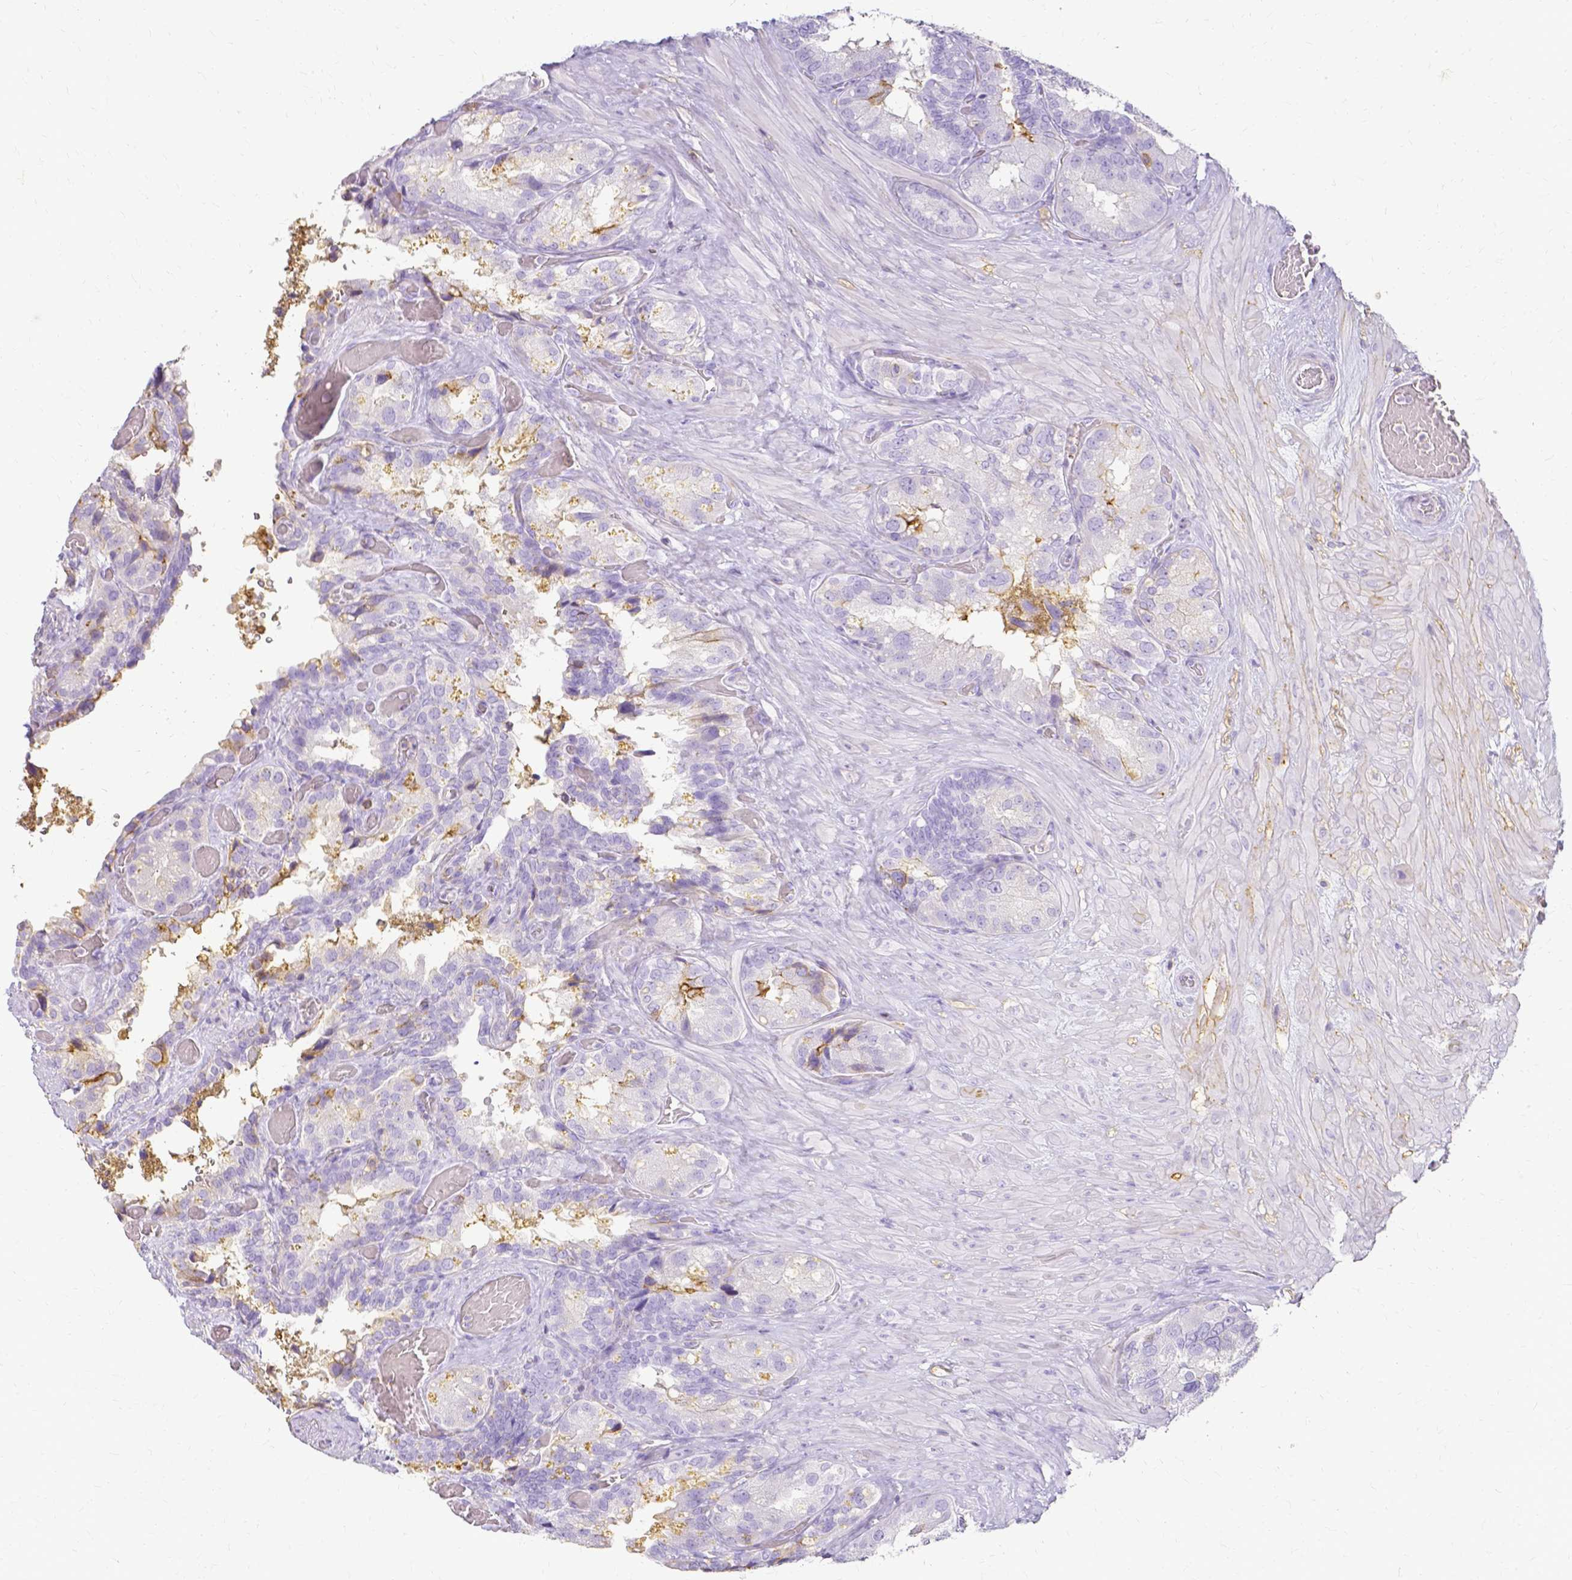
{"staining": {"intensity": "negative", "quantity": "none", "location": "none"}, "tissue": "seminal vesicle", "cell_type": "Glandular cells", "image_type": "normal", "snomed": [{"axis": "morphology", "description": "Normal tissue, NOS"}, {"axis": "topography", "description": "Seminal veicle"}], "caption": "A histopathology image of seminal vesicle stained for a protein reveals no brown staining in glandular cells.", "gene": "HSPA12A", "patient": {"sex": "male", "age": 60}}